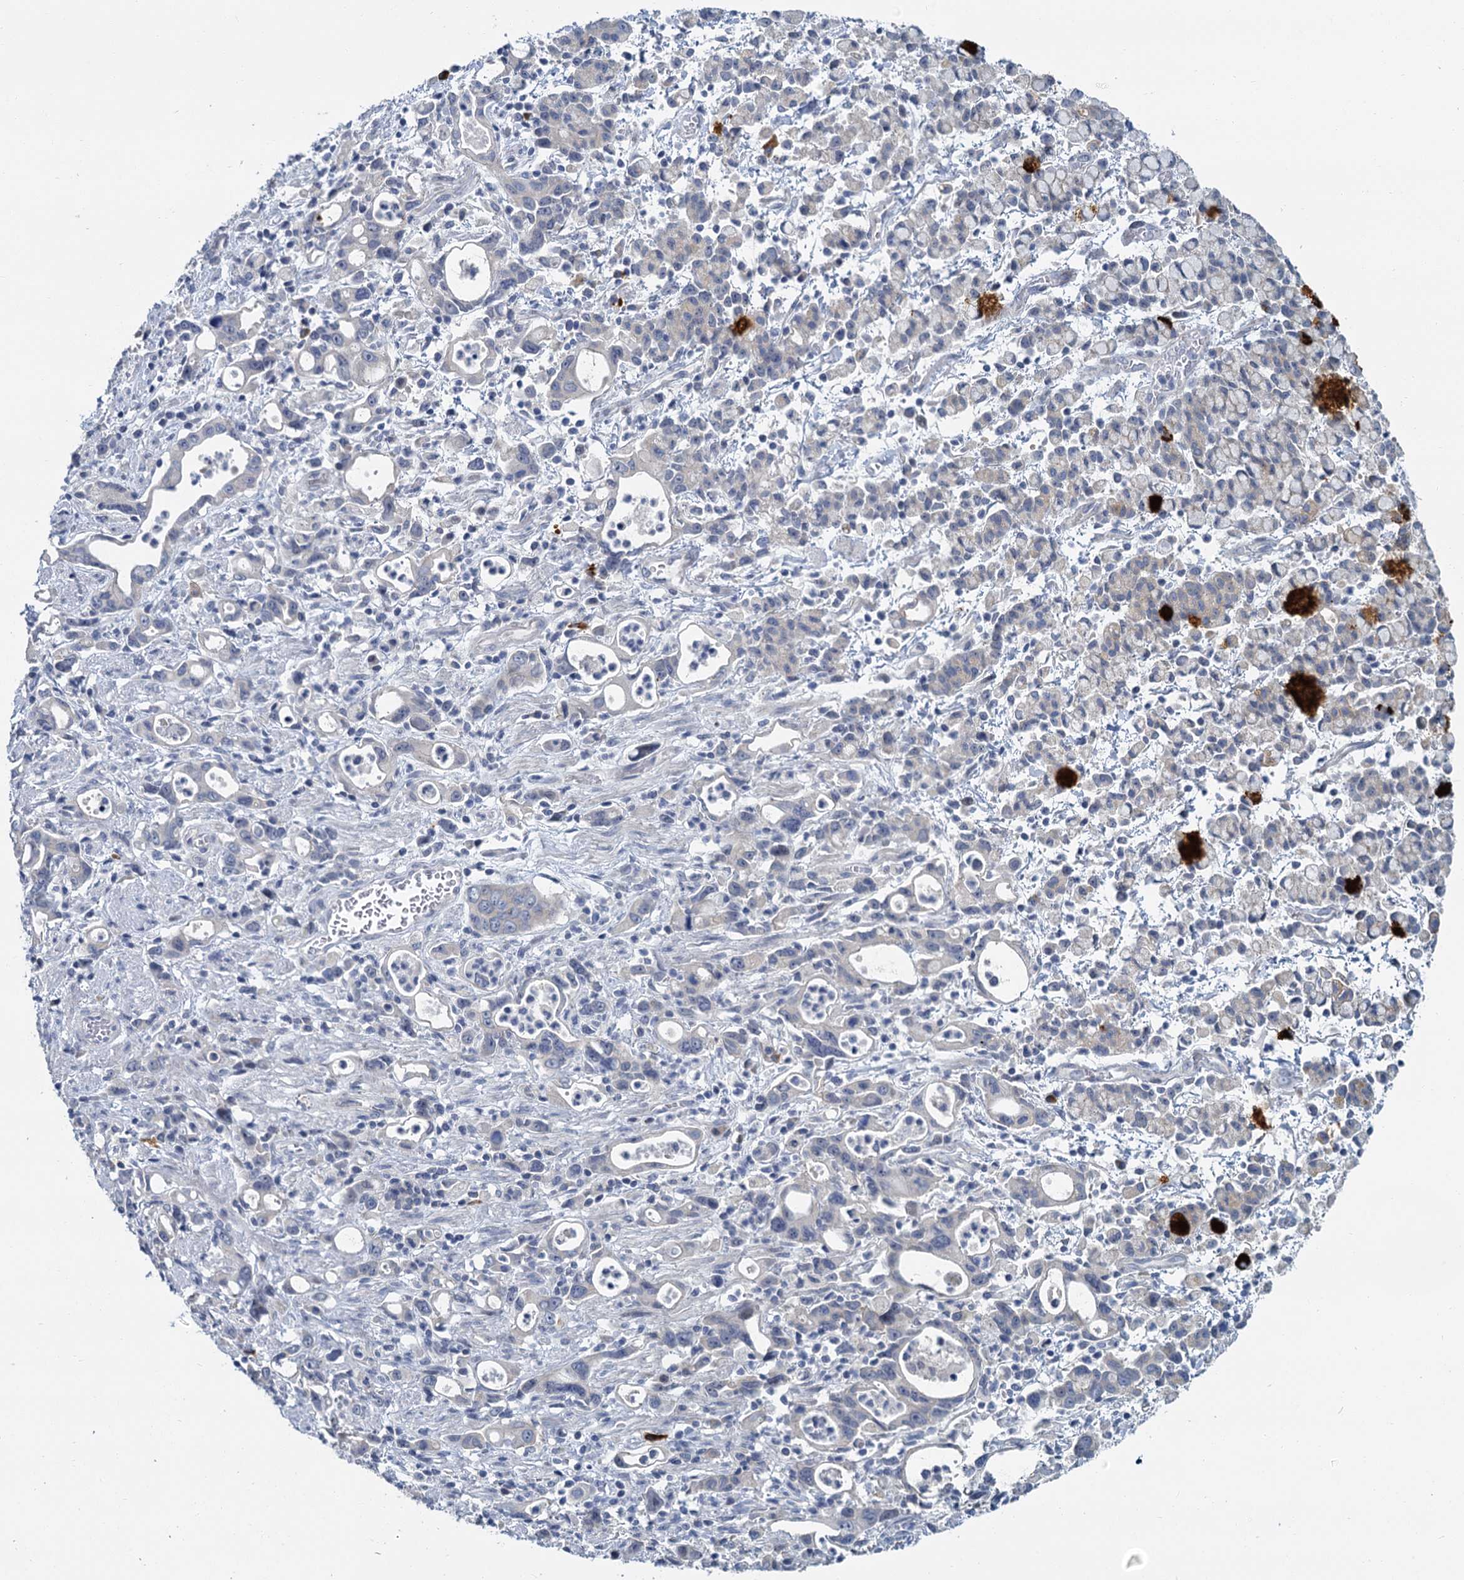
{"staining": {"intensity": "negative", "quantity": "none", "location": "none"}, "tissue": "stomach cancer", "cell_type": "Tumor cells", "image_type": "cancer", "snomed": [{"axis": "morphology", "description": "Adenocarcinoma, NOS"}, {"axis": "topography", "description": "Stomach, lower"}], "caption": "This is a histopathology image of IHC staining of stomach cancer (adenocarcinoma), which shows no staining in tumor cells. The staining is performed using DAB brown chromogen with nuclei counter-stained in using hematoxylin.", "gene": "ACRBP", "patient": {"sex": "female", "age": 43}}